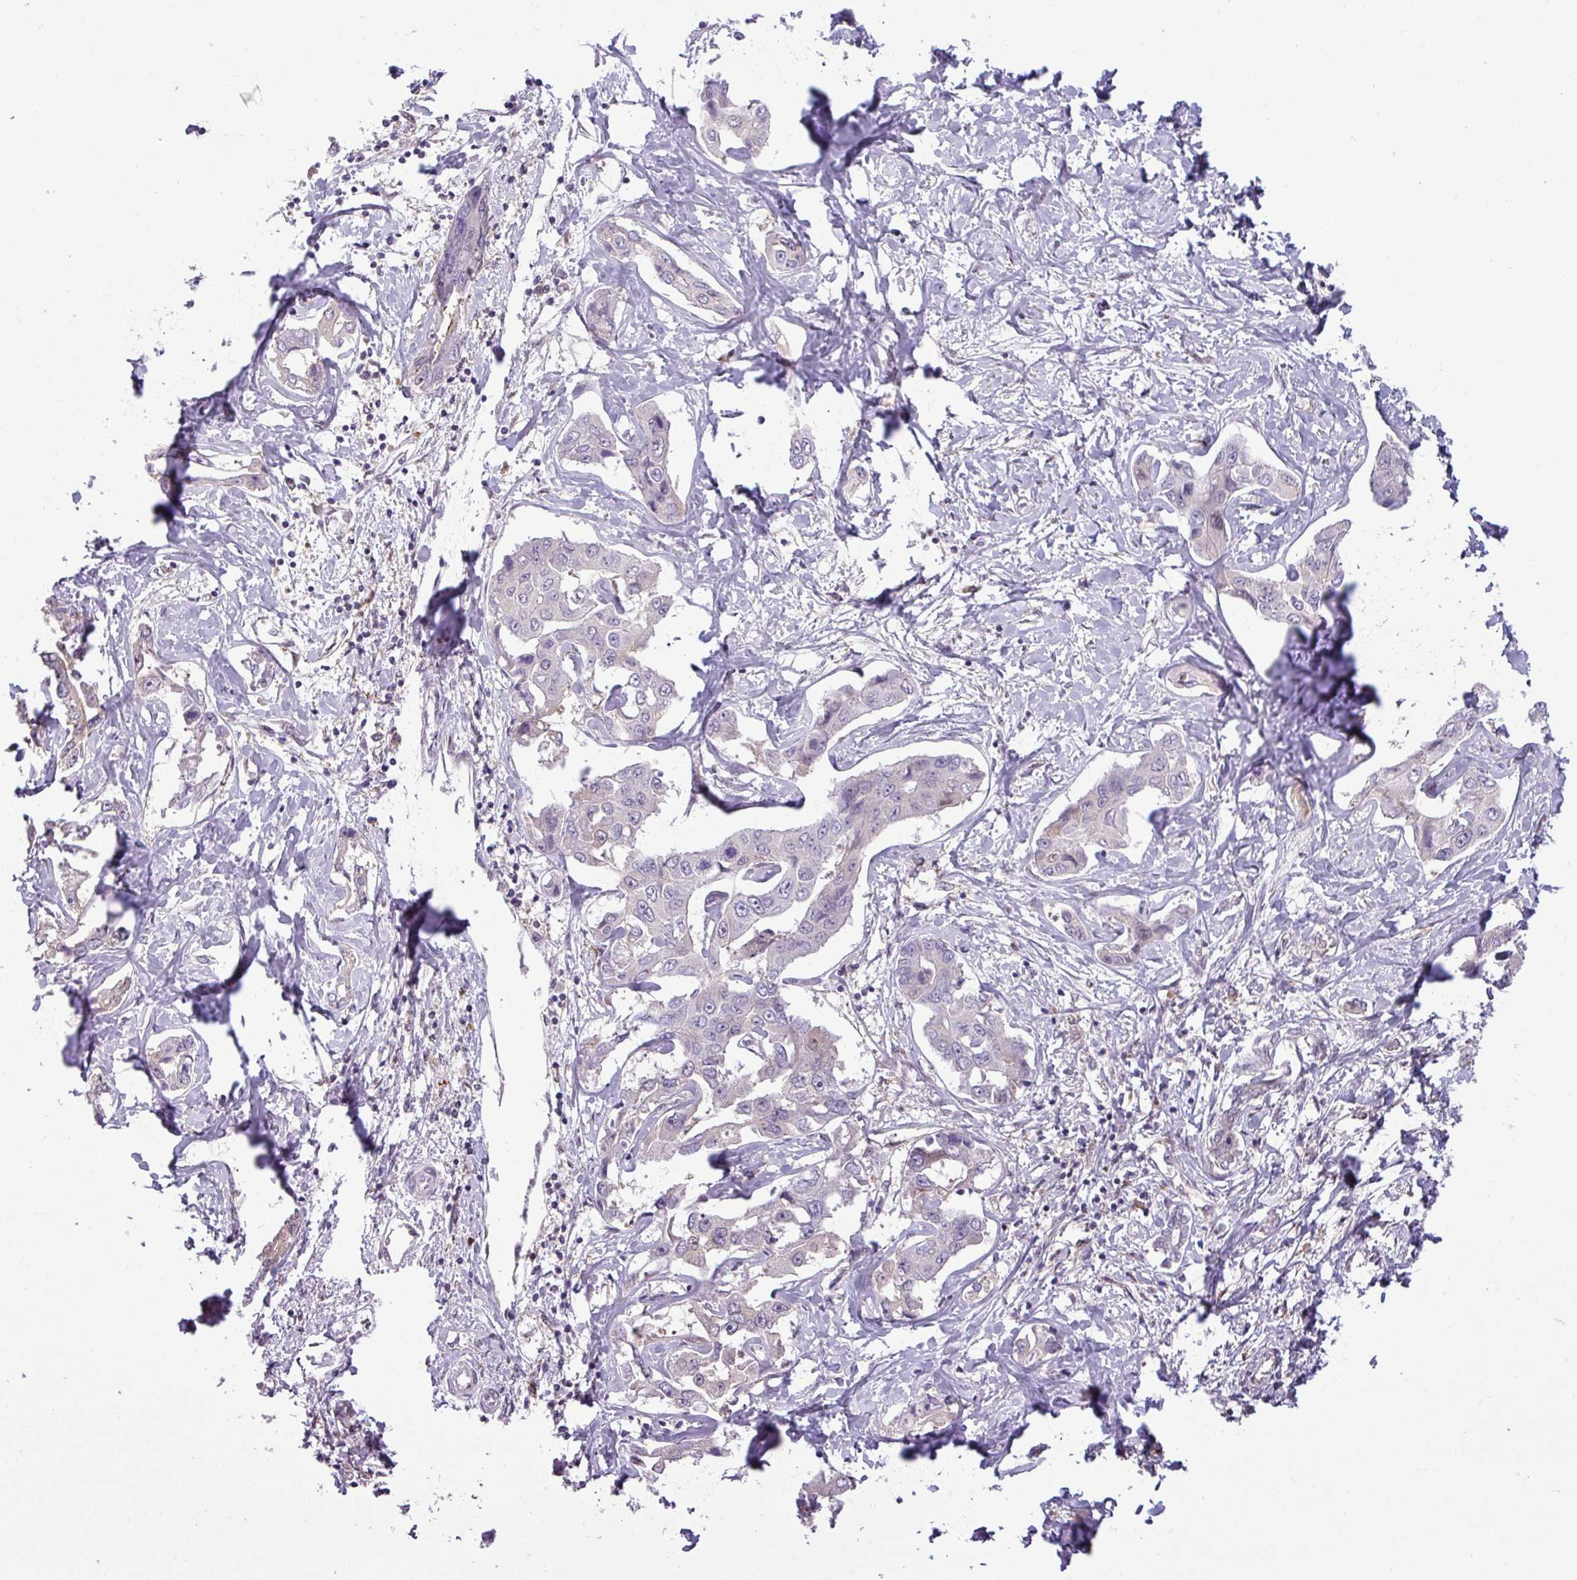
{"staining": {"intensity": "negative", "quantity": "none", "location": "none"}, "tissue": "liver cancer", "cell_type": "Tumor cells", "image_type": "cancer", "snomed": [{"axis": "morphology", "description": "Cholangiocarcinoma"}, {"axis": "topography", "description": "Liver"}], "caption": "High power microscopy photomicrograph of an immunohistochemistry (IHC) image of cholangiocarcinoma (liver), revealing no significant staining in tumor cells.", "gene": "CCDC144A", "patient": {"sex": "male", "age": 59}}